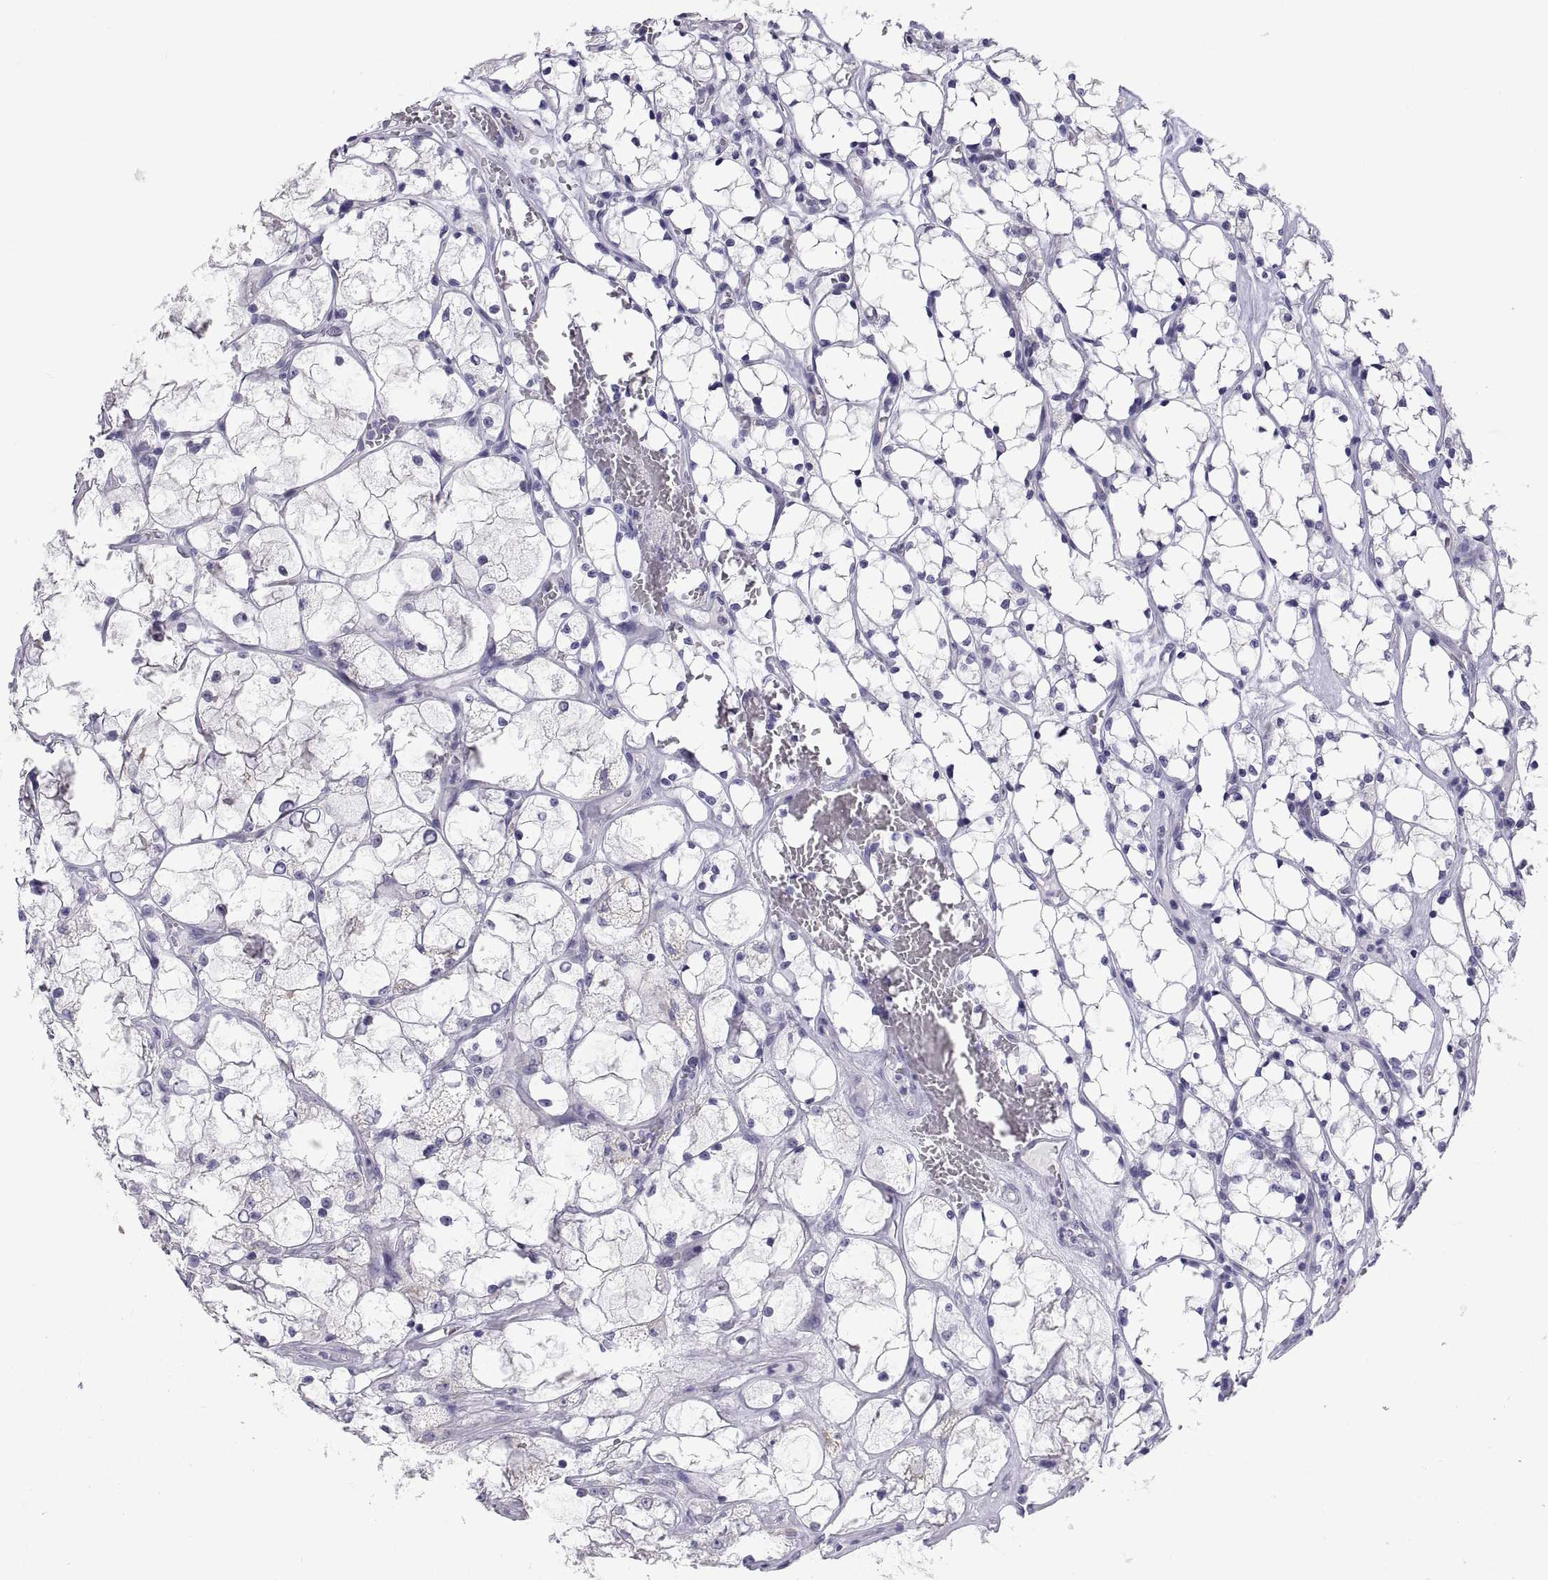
{"staining": {"intensity": "negative", "quantity": "none", "location": "none"}, "tissue": "renal cancer", "cell_type": "Tumor cells", "image_type": "cancer", "snomed": [{"axis": "morphology", "description": "Adenocarcinoma, NOS"}, {"axis": "topography", "description": "Kidney"}], "caption": "Tumor cells are negative for brown protein staining in renal cancer.", "gene": "FAM170A", "patient": {"sex": "female", "age": 69}}